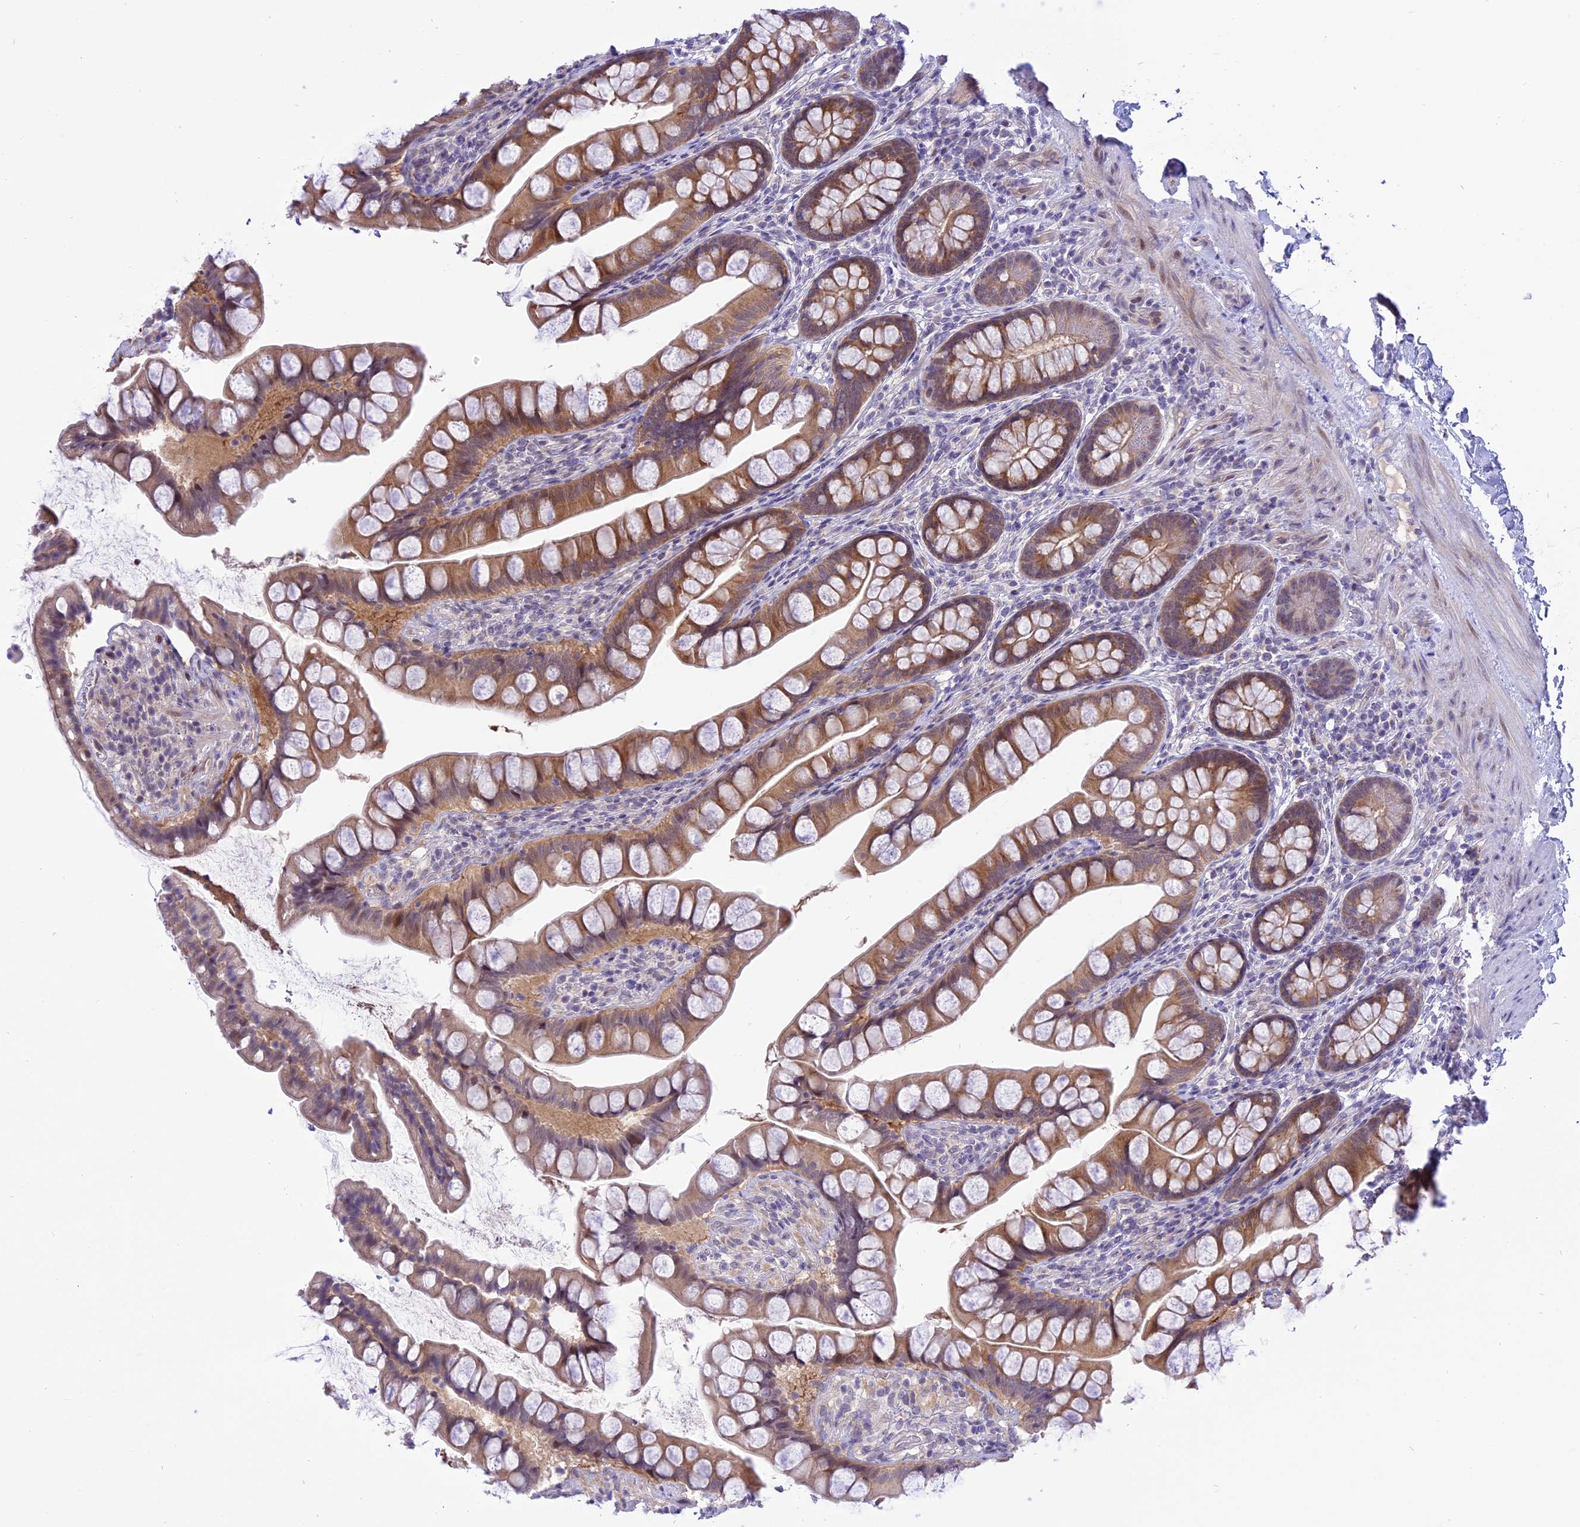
{"staining": {"intensity": "moderate", "quantity": ">75%", "location": "cytoplasmic/membranous"}, "tissue": "small intestine", "cell_type": "Glandular cells", "image_type": "normal", "snomed": [{"axis": "morphology", "description": "Normal tissue, NOS"}, {"axis": "topography", "description": "Small intestine"}], "caption": "The photomicrograph reveals immunohistochemical staining of unremarkable small intestine. There is moderate cytoplasmic/membranous positivity is appreciated in approximately >75% of glandular cells.", "gene": "ZNF837", "patient": {"sex": "male", "age": 70}}